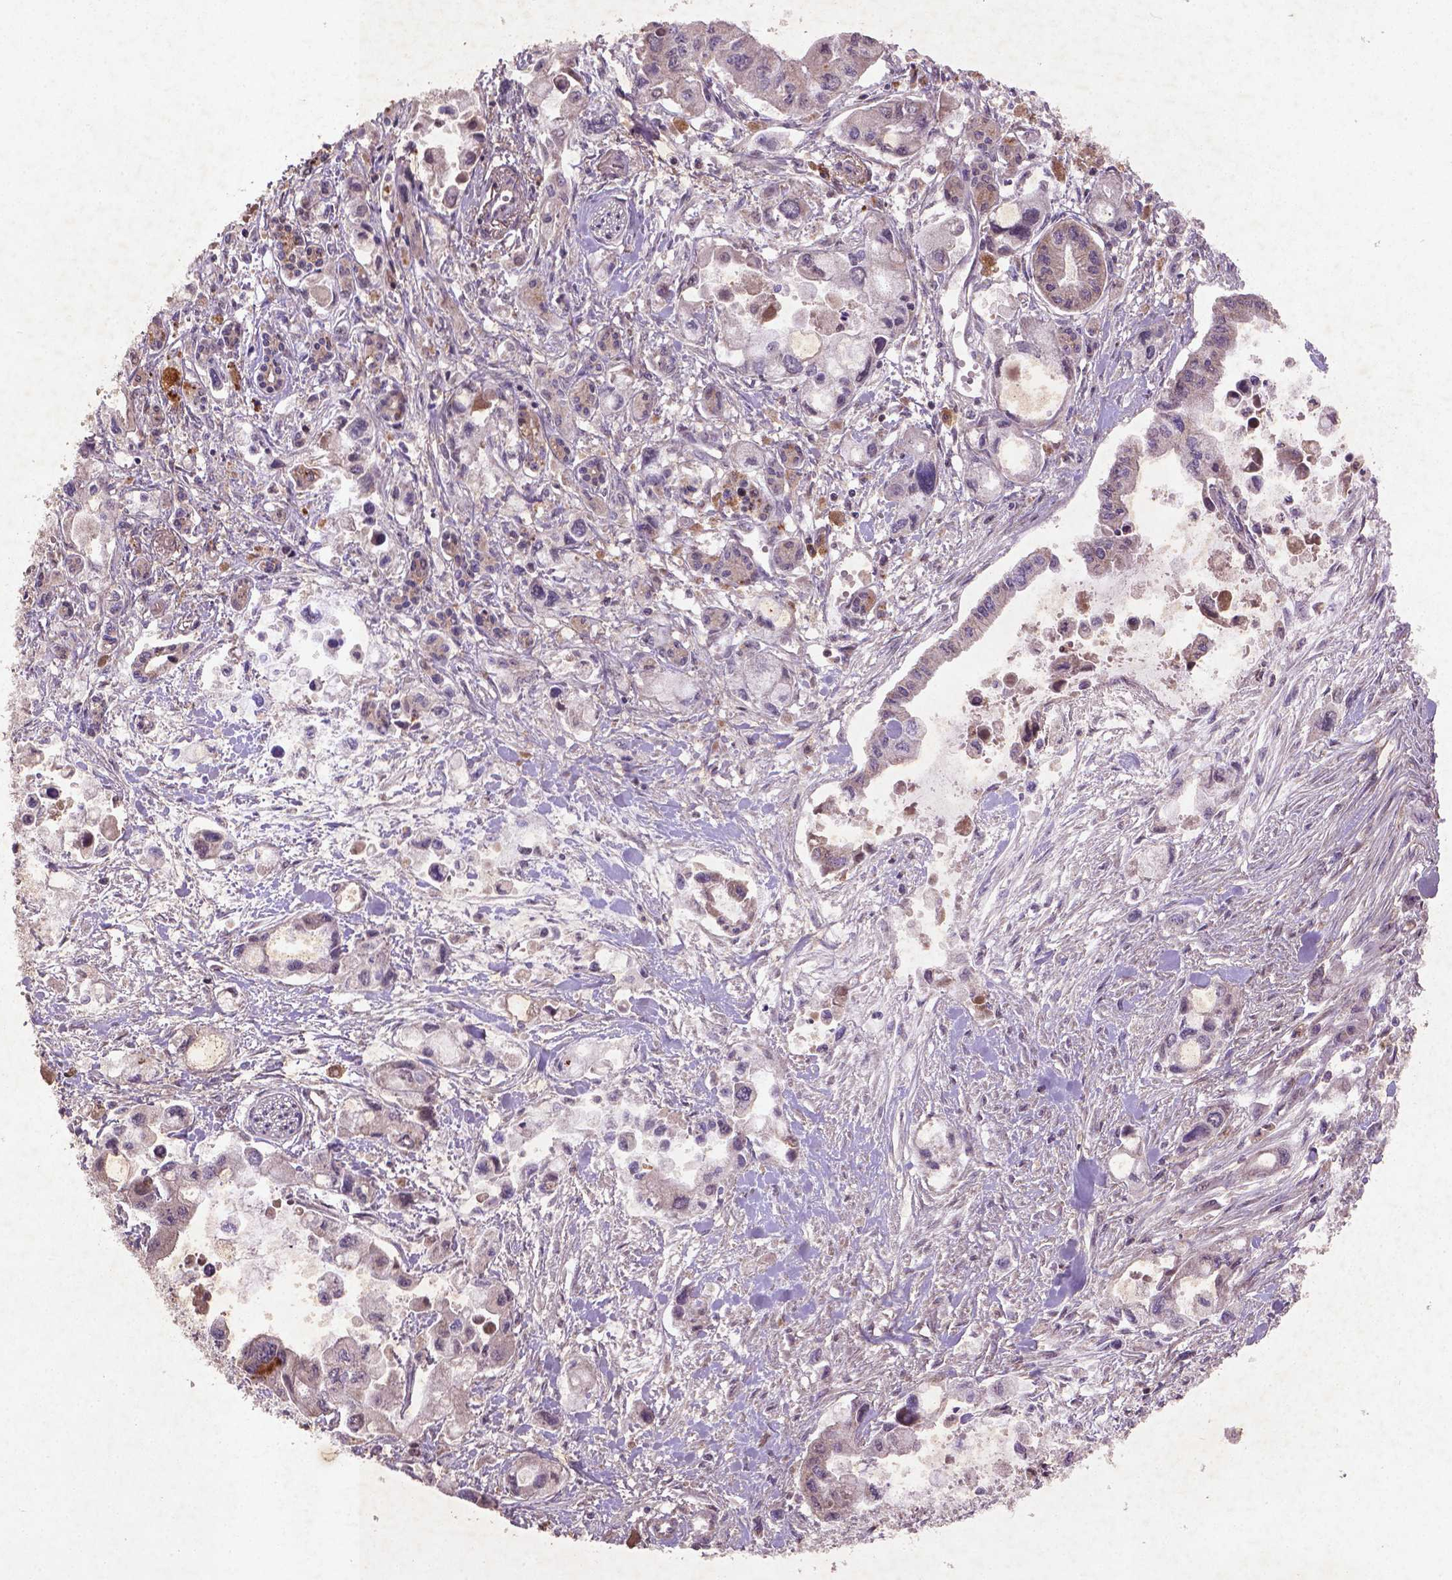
{"staining": {"intensity": "negative", "quantity": "none", "location": "none"}, "tissue": "pancreatic cancer", "cell_type": "Tumor cells", "image_type": "cancer", "snomed": [{"axis": "morphology", "description": "Adenocarcinoma, NOS"}, {"axis": "topography", "description": "Pancreas"}], "caption": "Pancreatic adenocarcinoma was stained to show a protein in brown. There is no significant positivity in tumor cells.", "gene": "NIPAL2", "patient": {"sex": "female", "age": 61}}